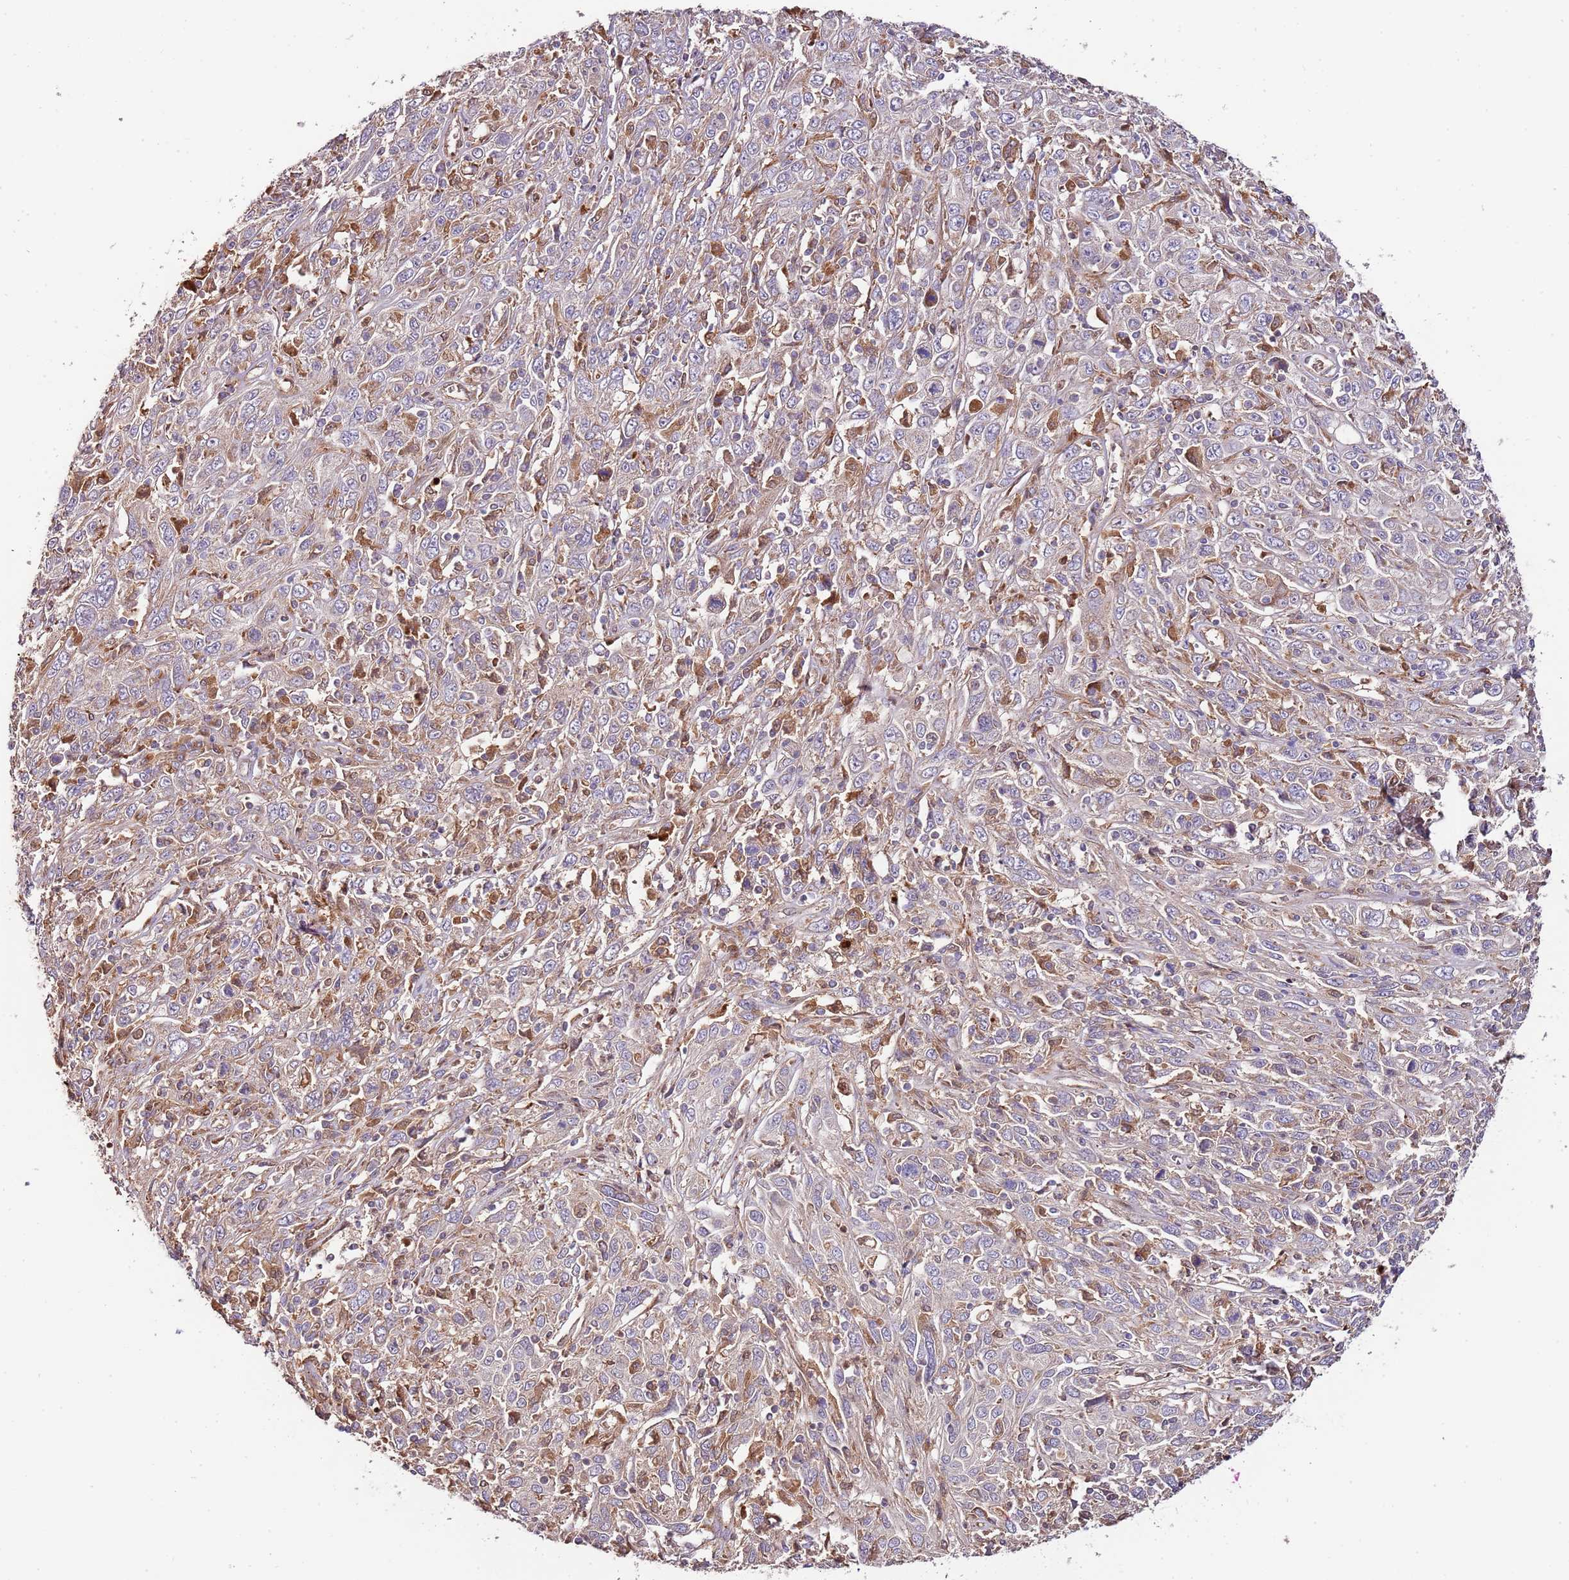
{"staining": {"intensity": "moderate", "quantity": "25%-75%", "location": "cytoplasmic/membranous"}, "tissue": "cervical cancer", "cell_type": "Tumor cells", "image_type": "cancer", "snomed": [{"axis": "morphology", "description": "Squamous cell carcinoma, NOS"}, {"axis": "topography", "description": "Cervix"}], "caption": "There is medium levels of moderate cytoplasmic/membranous positivity in tumor cells of squamous cell carcinoma (cervical), as demonstrated by immunohistochemical staining (brown color).", "gene": "DOCK6", "patient": {"sex": "female", "age": 46}}